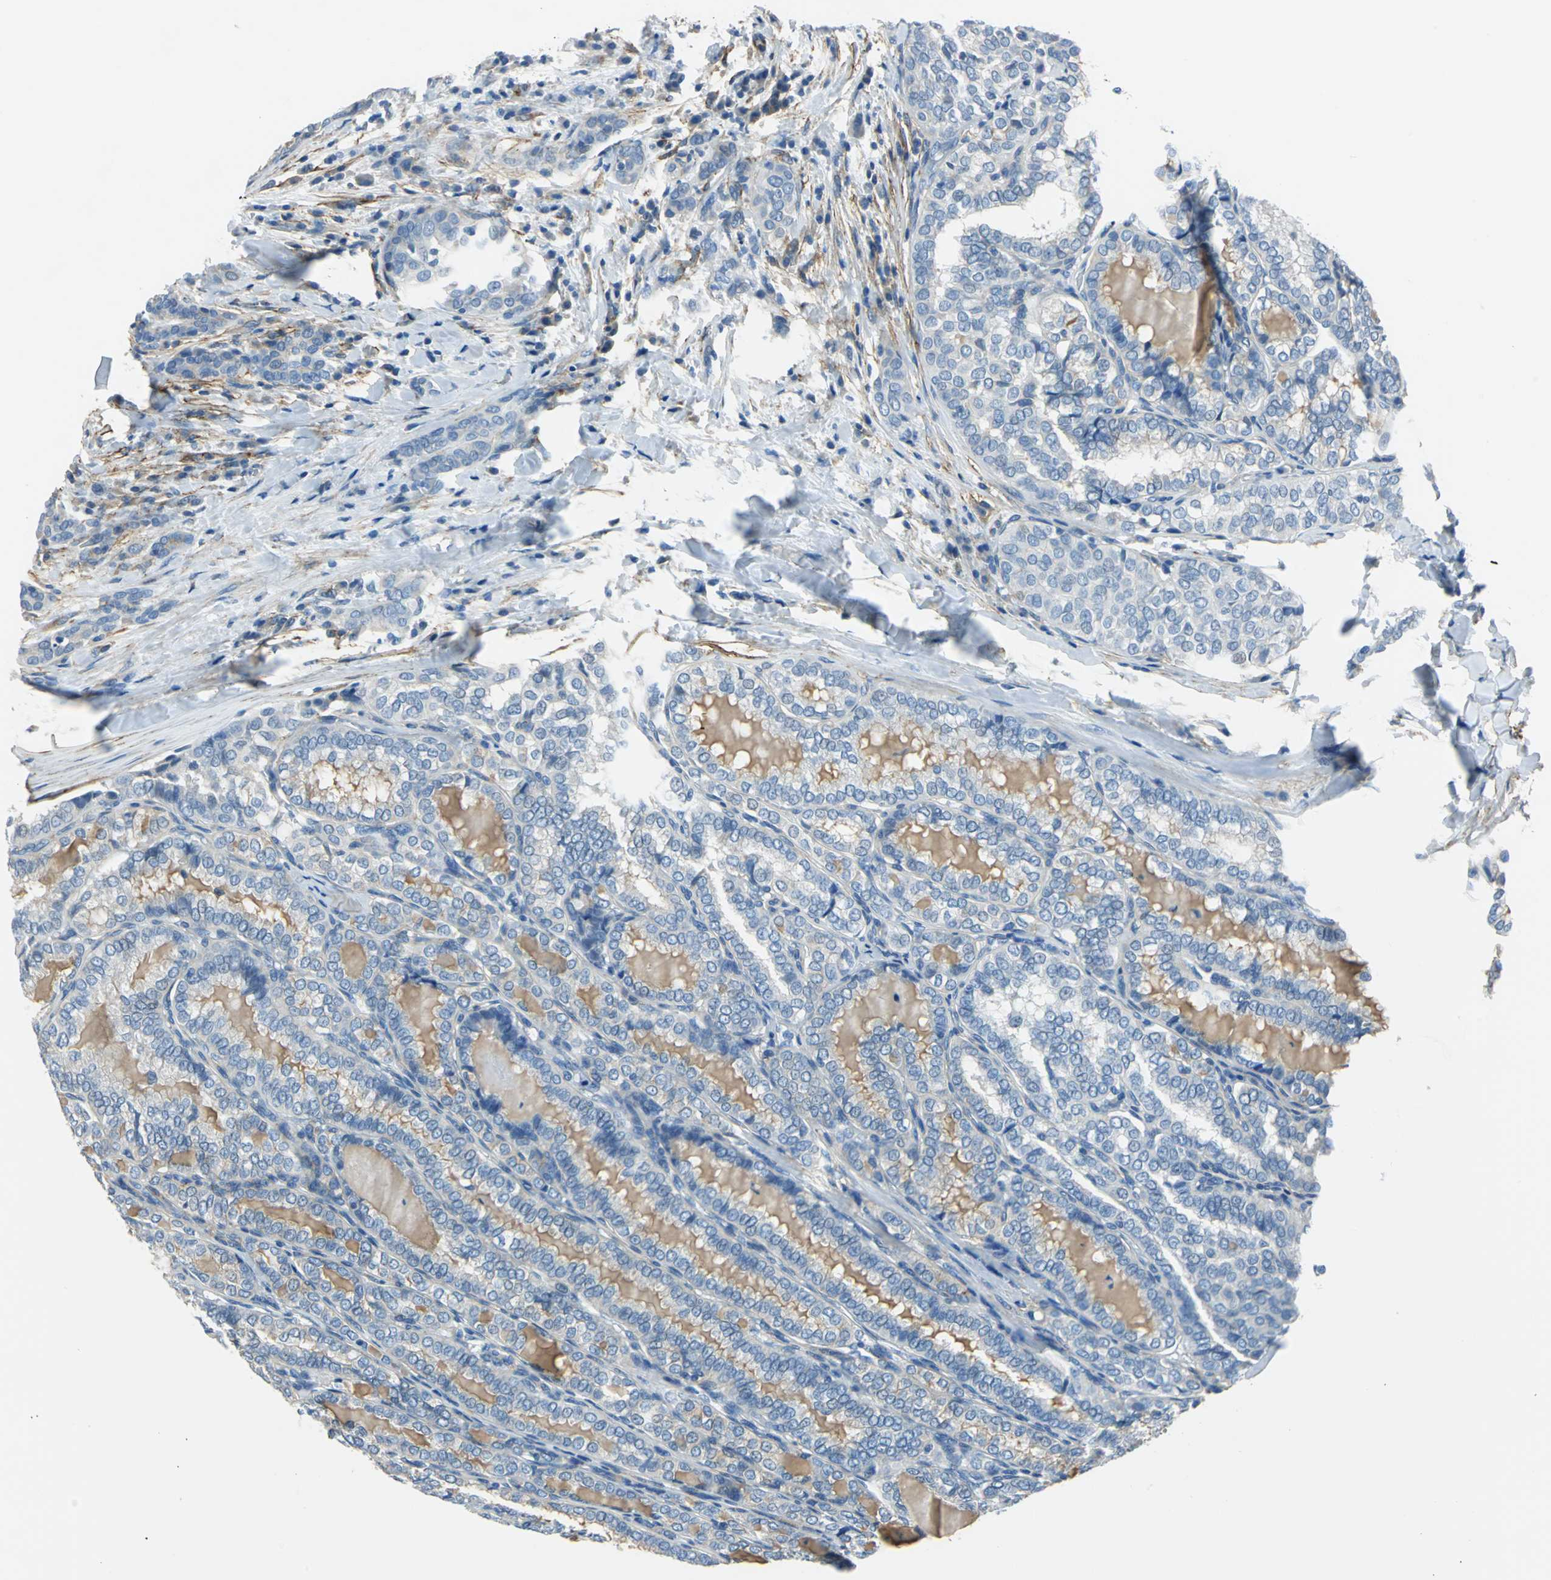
{"staining": {"intensity": "negative", "quantity": "none", "location": "none"}, "tissue": "thyroid cancer", "cell_type": "Tumor cells", "image_type": "cancer", "snomed": [{"axis": "morphology", "description": "Papillary adenocarcinoma, NOS"}, {"axis": "topography", "description": "Thyroid gland"}], "caption": "Immunohistochemistry (IHC) histopathology image of thyroid cancer (papillary adenocarcinoma) stained for a protein (brown), which shows no positivity in tumor cells.", "gene": "AKAP12", "patient": {"sex": "female", "age": 30}}